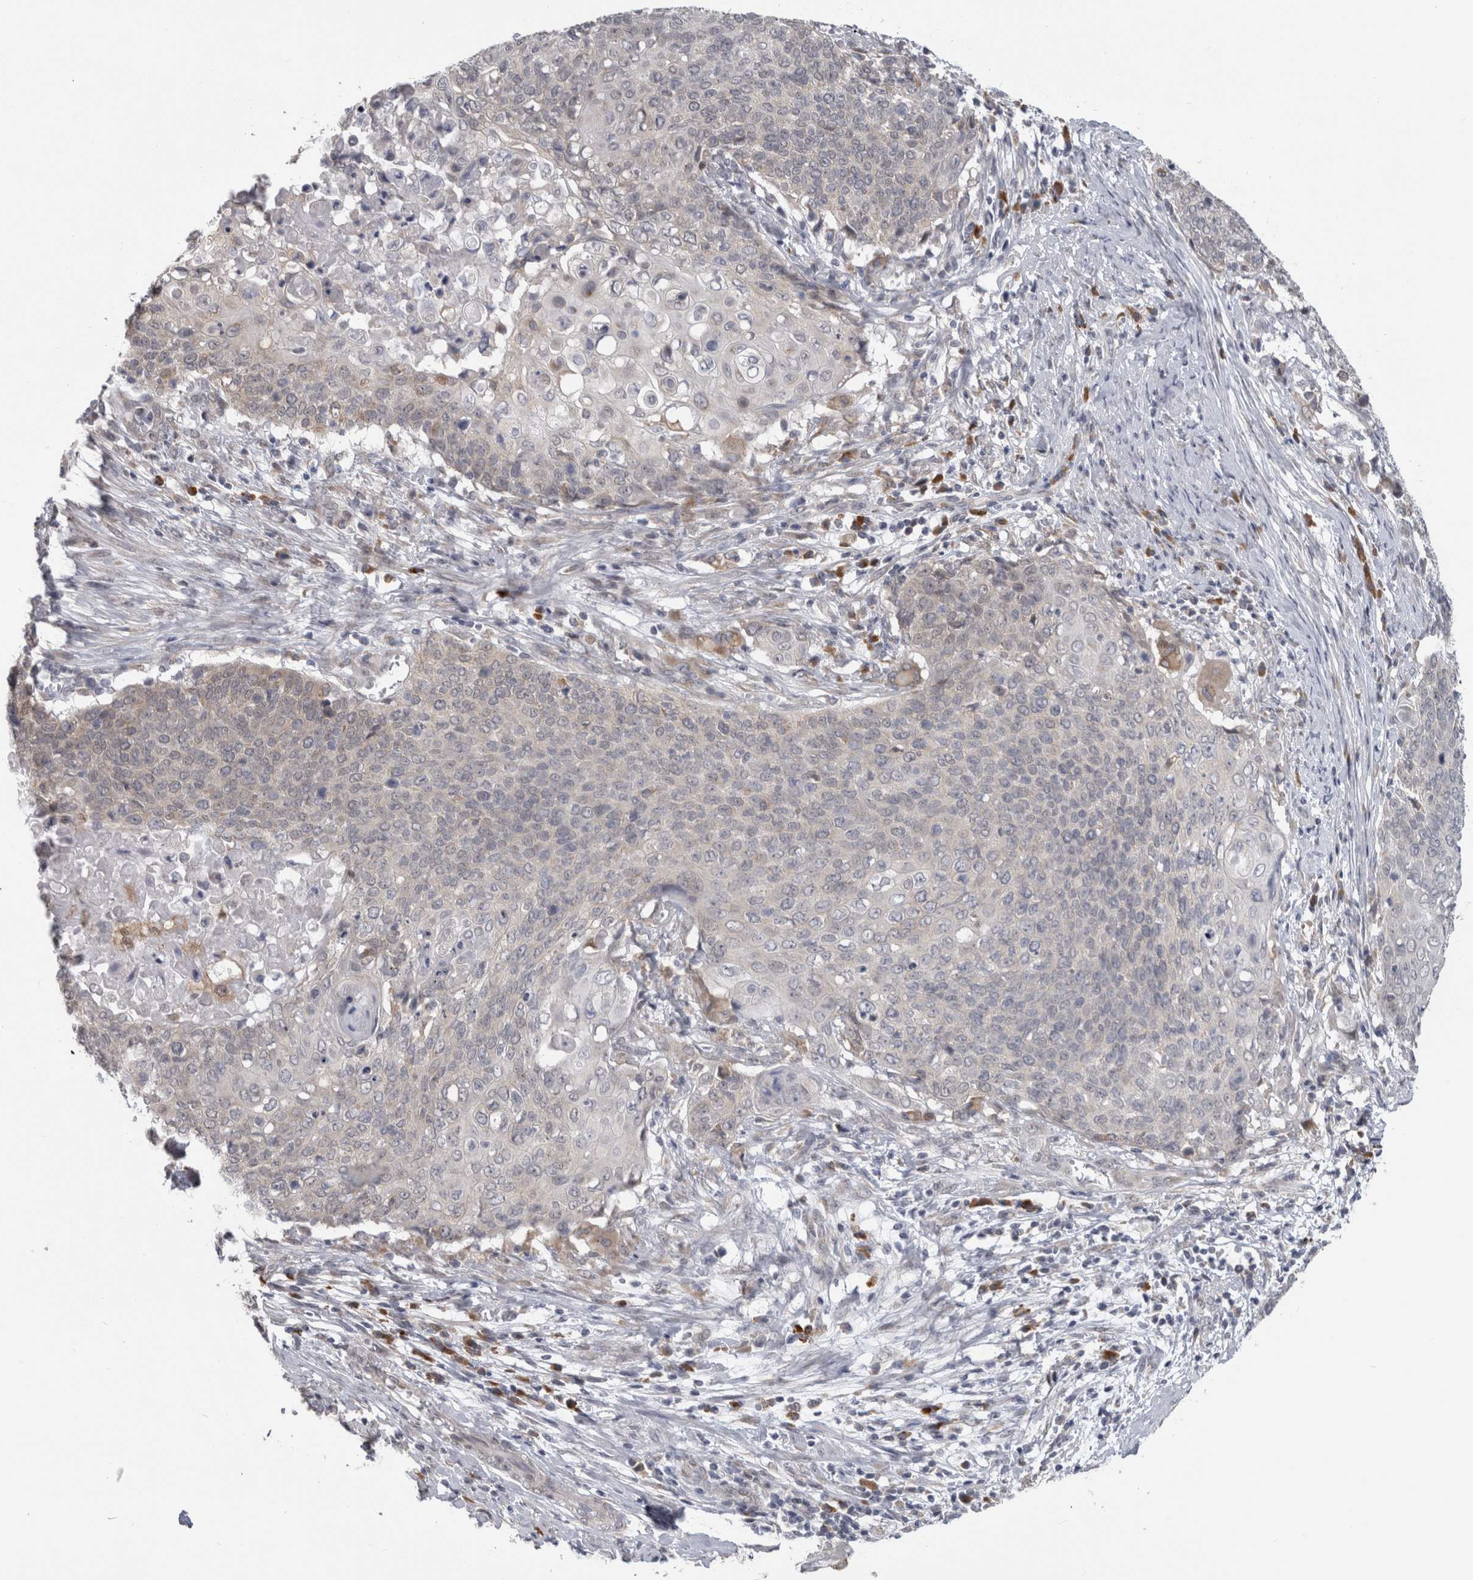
{"staining": {"intensity": "negative", "quantity": "none", "location": "none"}, "tissue": "cervical cancer", "cell_type": "Tumor cells", "image_type": "cancer", "snomed": [{"axis": "morphology", "description": "Squamous cell carcinoma, NOS"}, {"axis": "topography", "description": "Cervix"}], "caption": "The immunohistochemistry (IHC) image has no significant positivity in tumor cells of squamous cell carcinoma (cervical) tissue.", "gene": "TMEM242", "patient": {"sex": "female", "age": 39}}